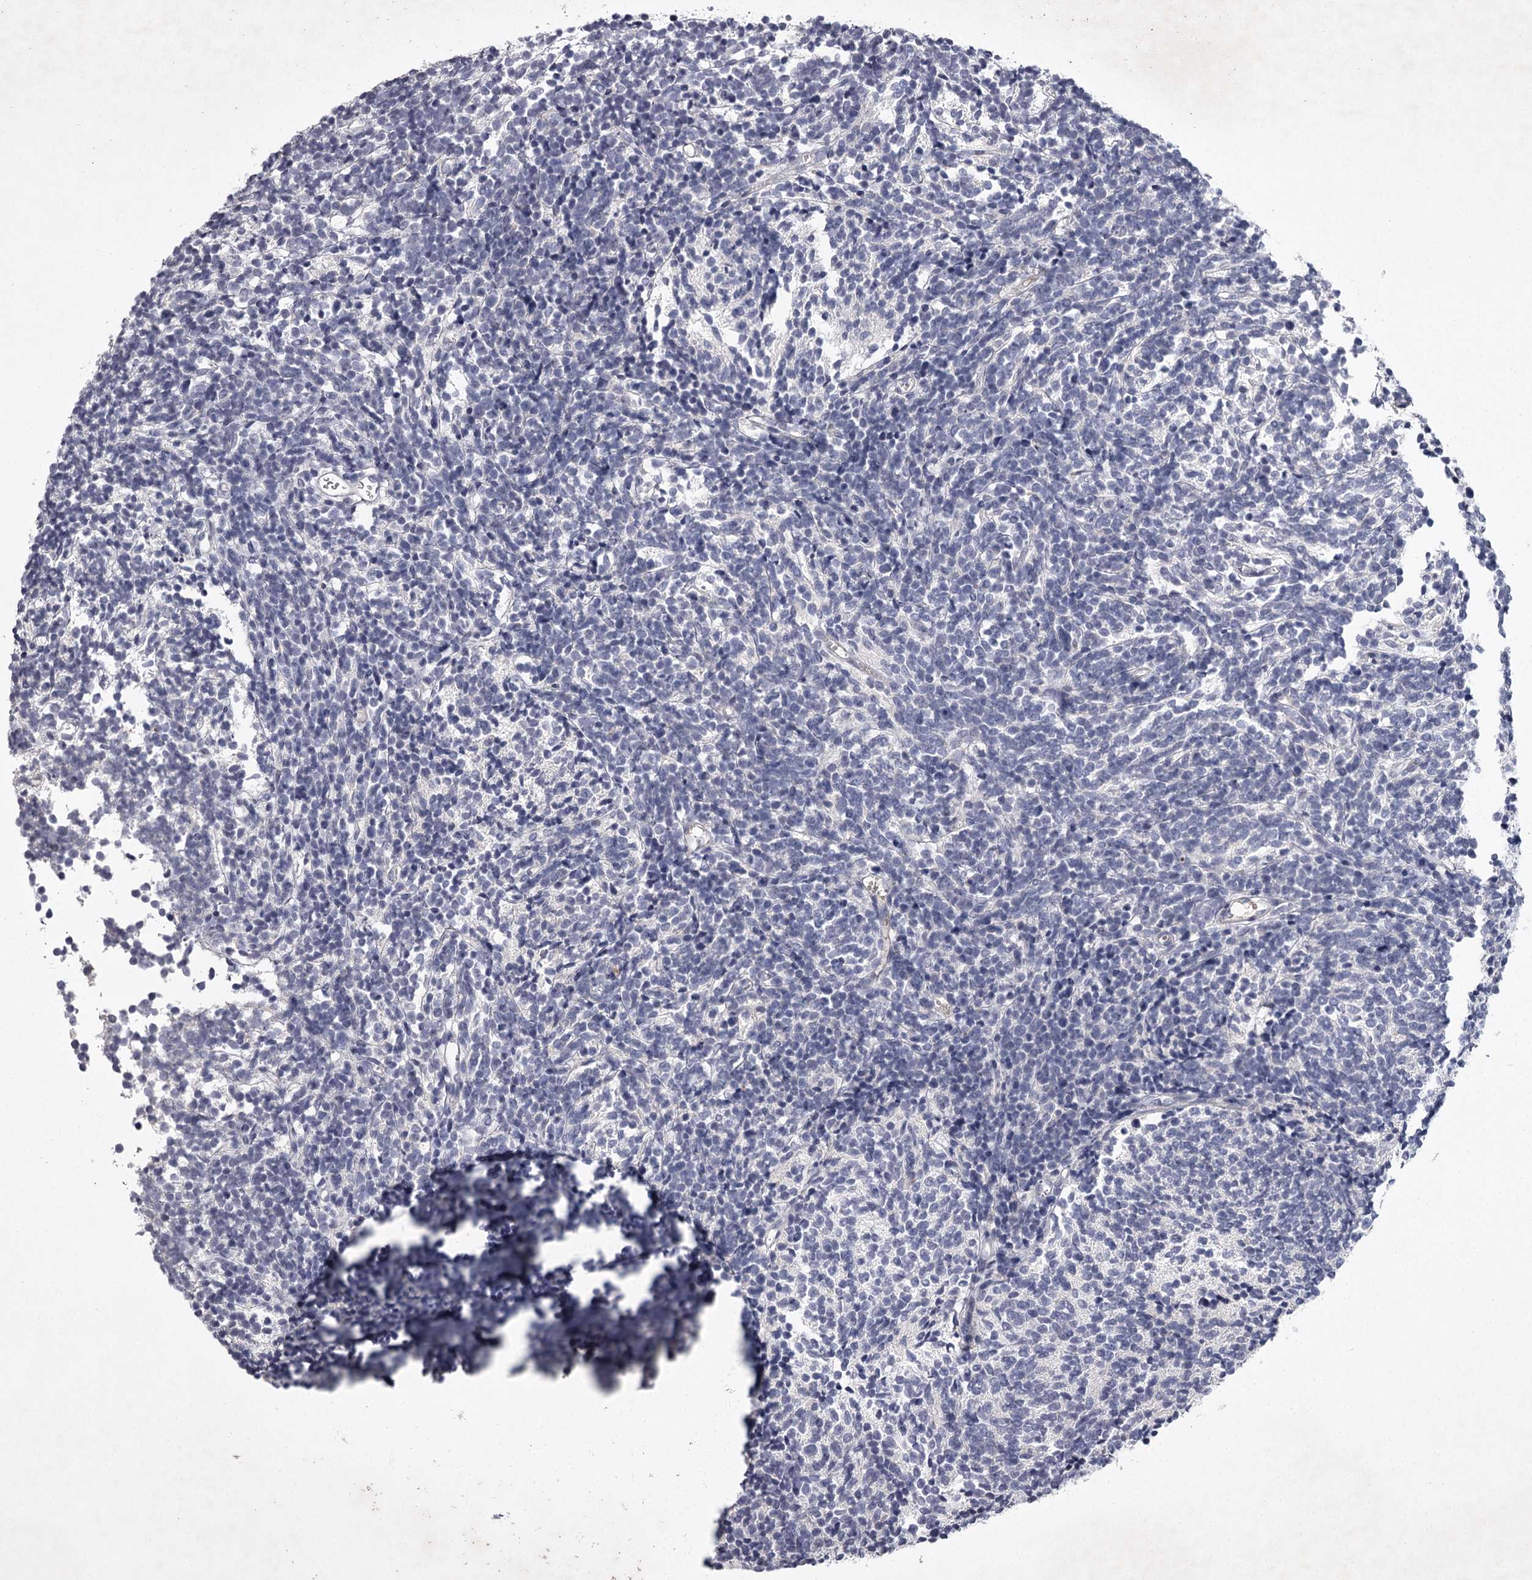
{"staining": {"intensity": "negative", "quantity": "none", "location": "none"}, "tissue": "glioma", "cell_type": "Tumor cells", "image_type": "cancer", "snomed": [{"axis": "morphology", "description": "Glioma, malignant, Low grade"}, {"axis": "topography", "description": "Brain"}], "caption": "A micrograph of human malignant low-grade glioma is negative for staining in tumor cells.", "gene": "FDXACB1", "patient": {"sex": "female", "age": 1}}